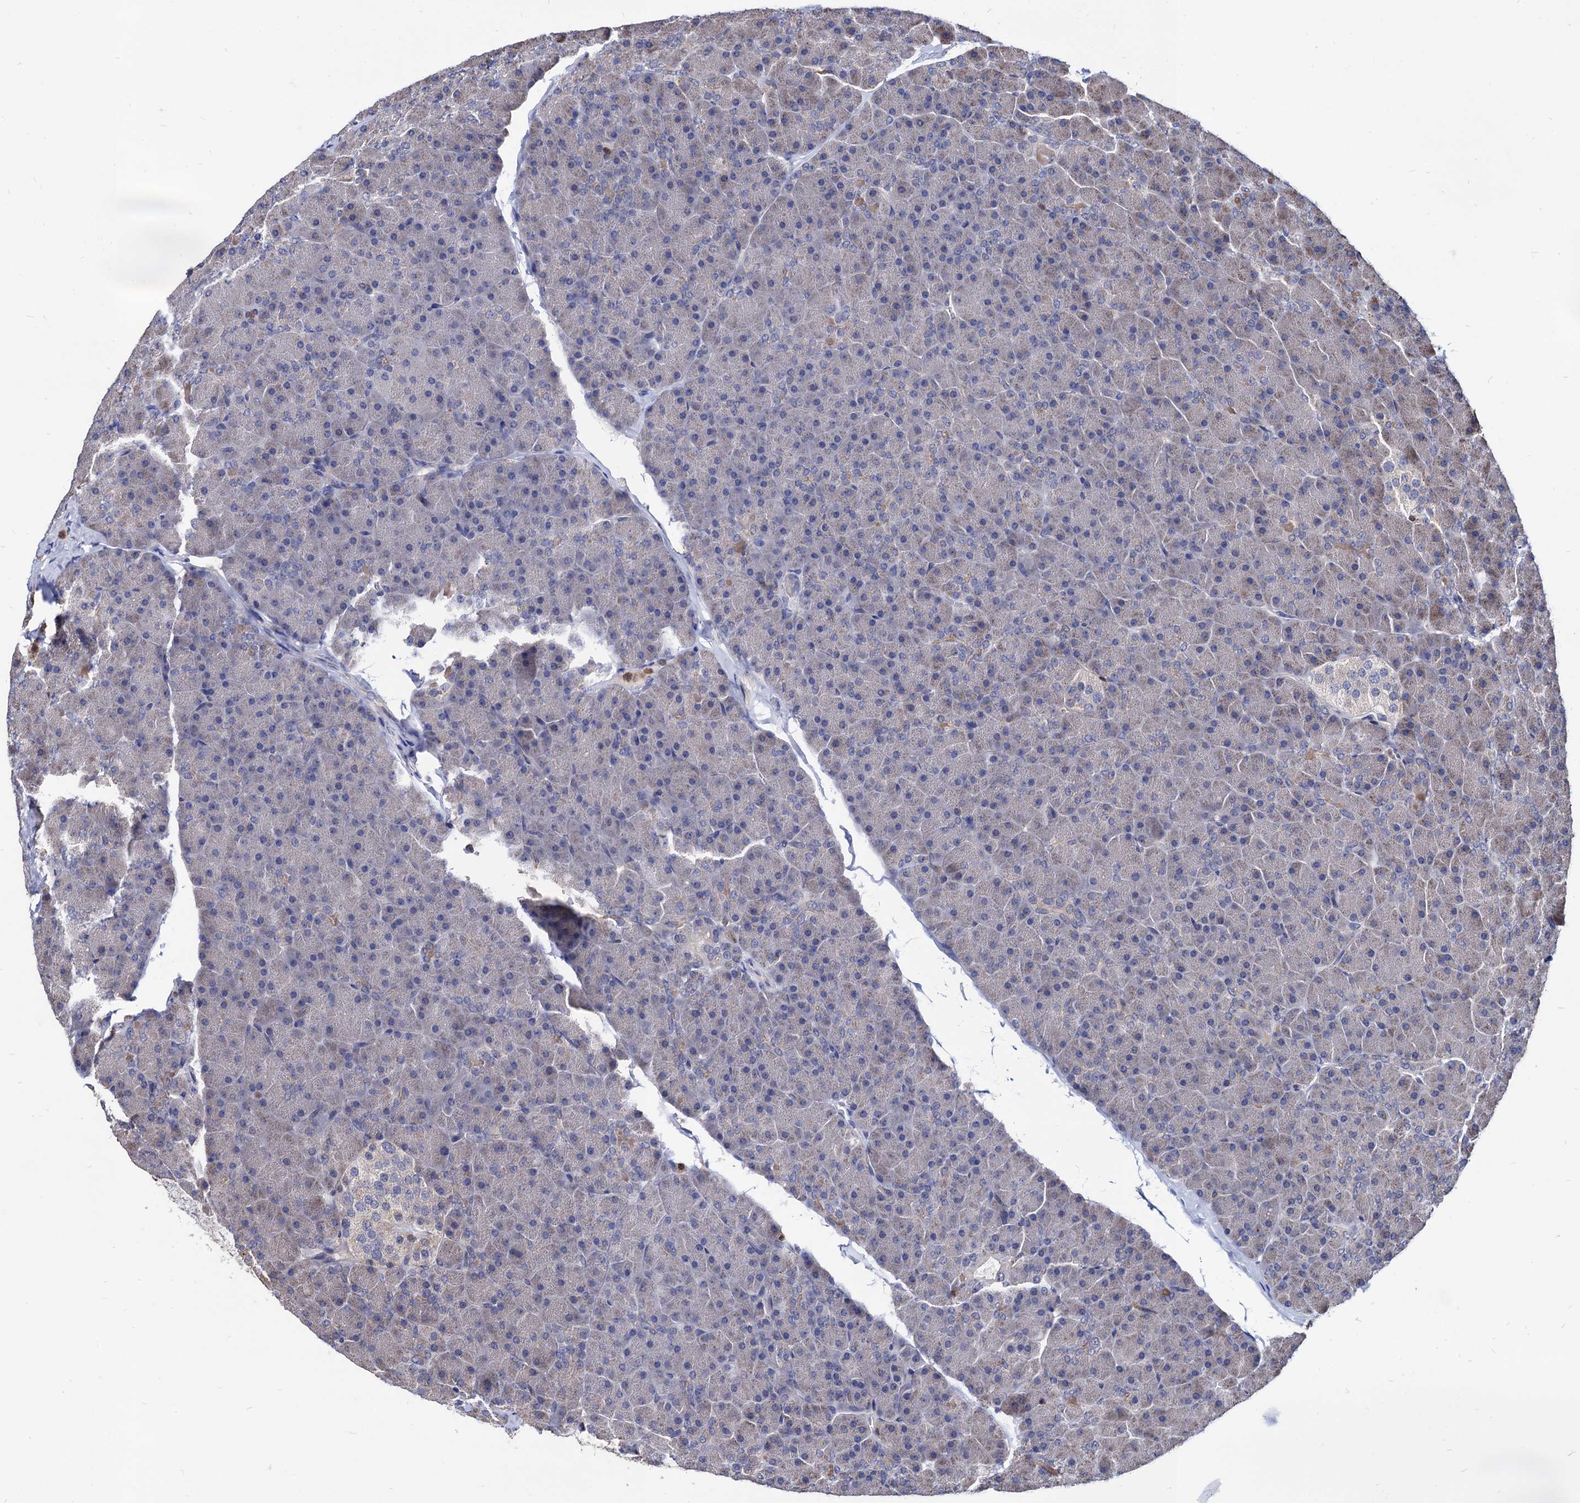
{"staining": {"intensity": "negative", "quantity": "none", "location": "none"}, "tissue": "pancreas", "cell_type": "Exocrine glandular cells", "image_type": "normal", "snomed": [{"axis": "morphology", "description": "Normal tissue, NOS"}, {"axis": "topography", "description": "Pancreas"}], "caption": "DAB (3,3'-diaminobenzidine) immunohistochemical staining of unremarkable pancreas displays no significant staining in exocrine glandular cells.", "gene": "CPPED1", "patient": {"sex": "male", "age": 36}}